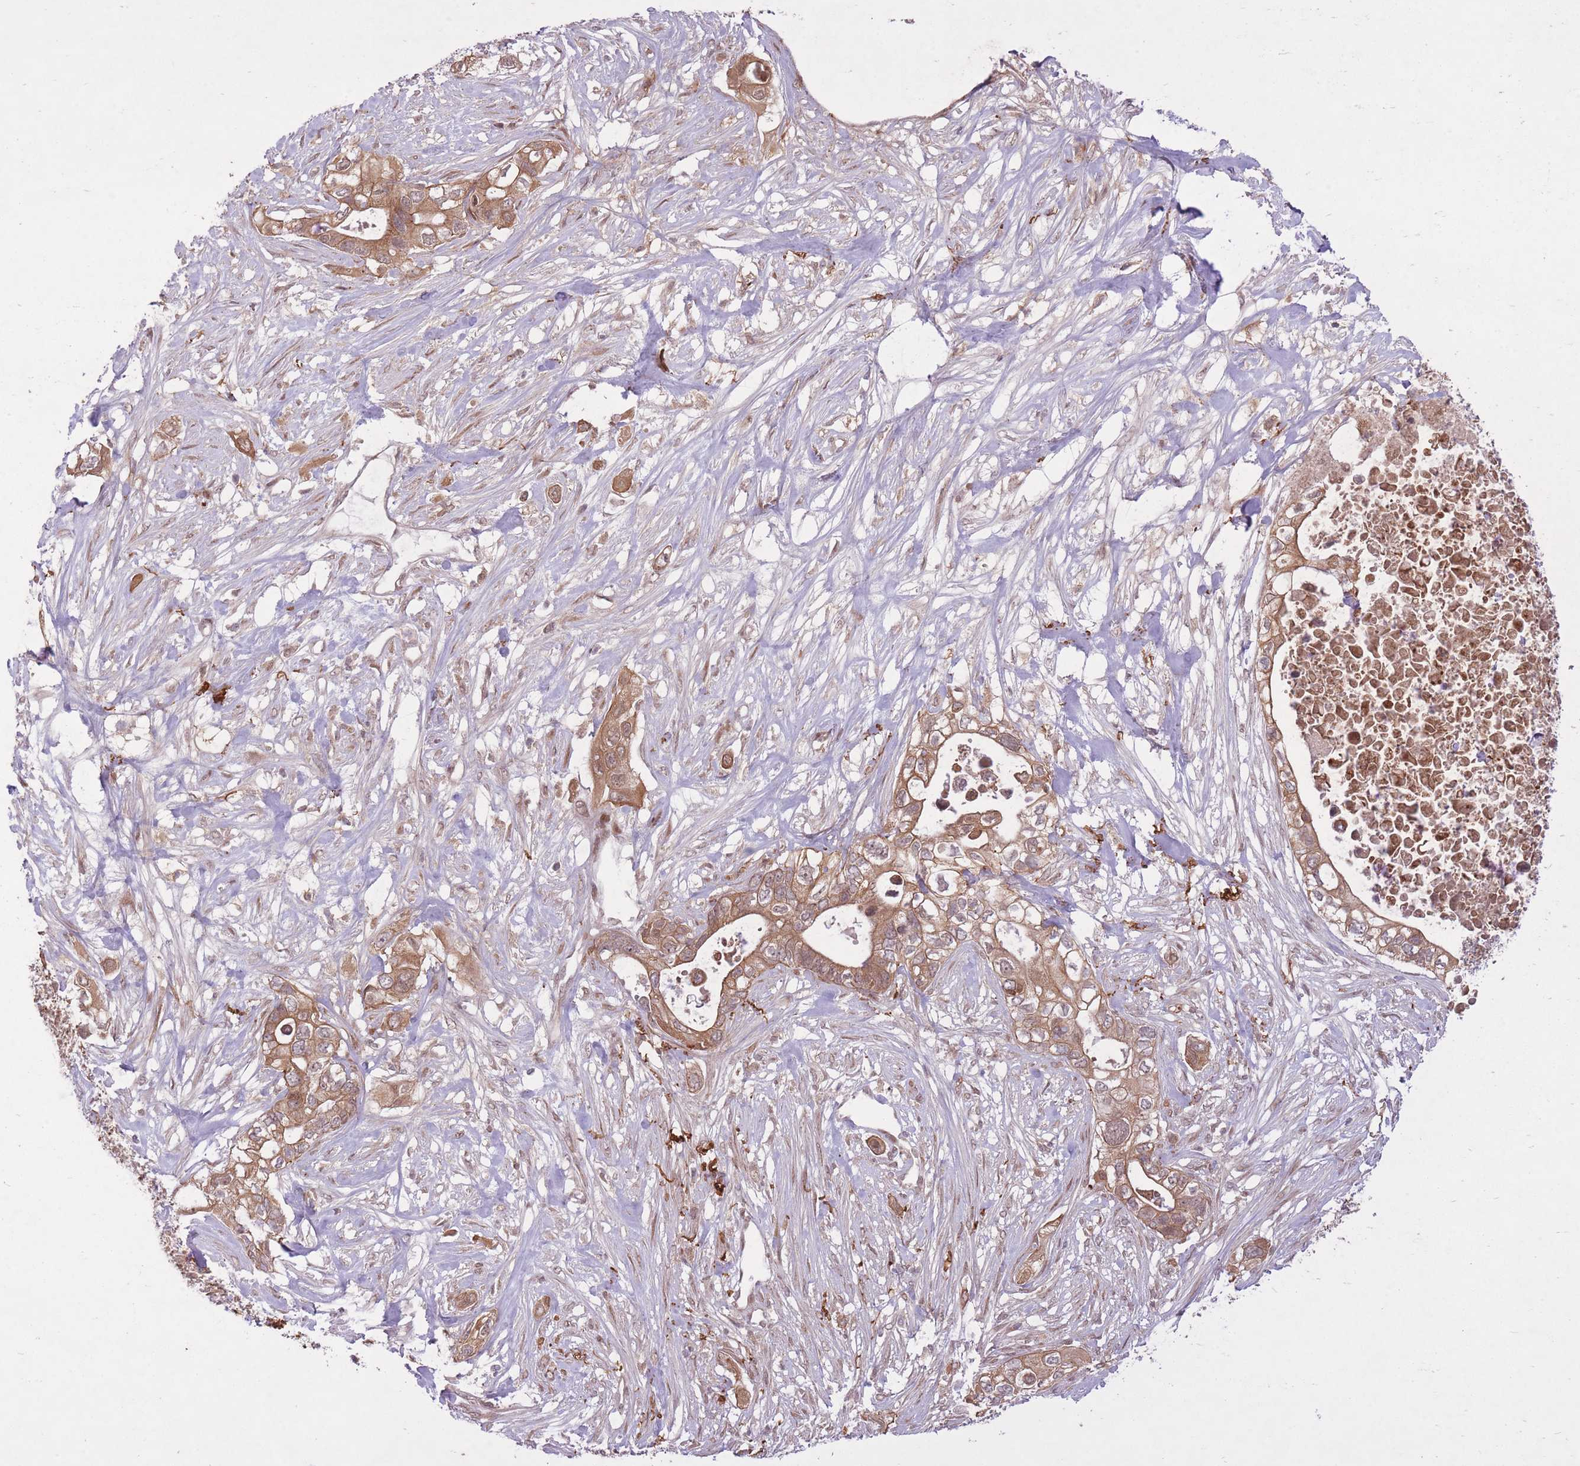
{"staining": {"intensity": "moderate", "quantity": ">75%", "location": "cytoplasmic/membranous"}, "tissue": "pancreatic cancer", "cell_type": "Tumor cells", "image_type": "cancer", "snomed": [{"axis": "morphology", "description": "Adenocarcinoma, NOS"}, {"axis": "topography", "description": "Pancreas"}], "caption": "Immunohistochemistry (IHC) image of human pancreatic cancer (adenocarcinoma) stained for a protein (brown), which shows medium levels of moderate cytoplasmic/membranous expression in about >75% of tumor cells.", "gene": "ZNF391", "patient": {"sex": "female", "age": 63}}